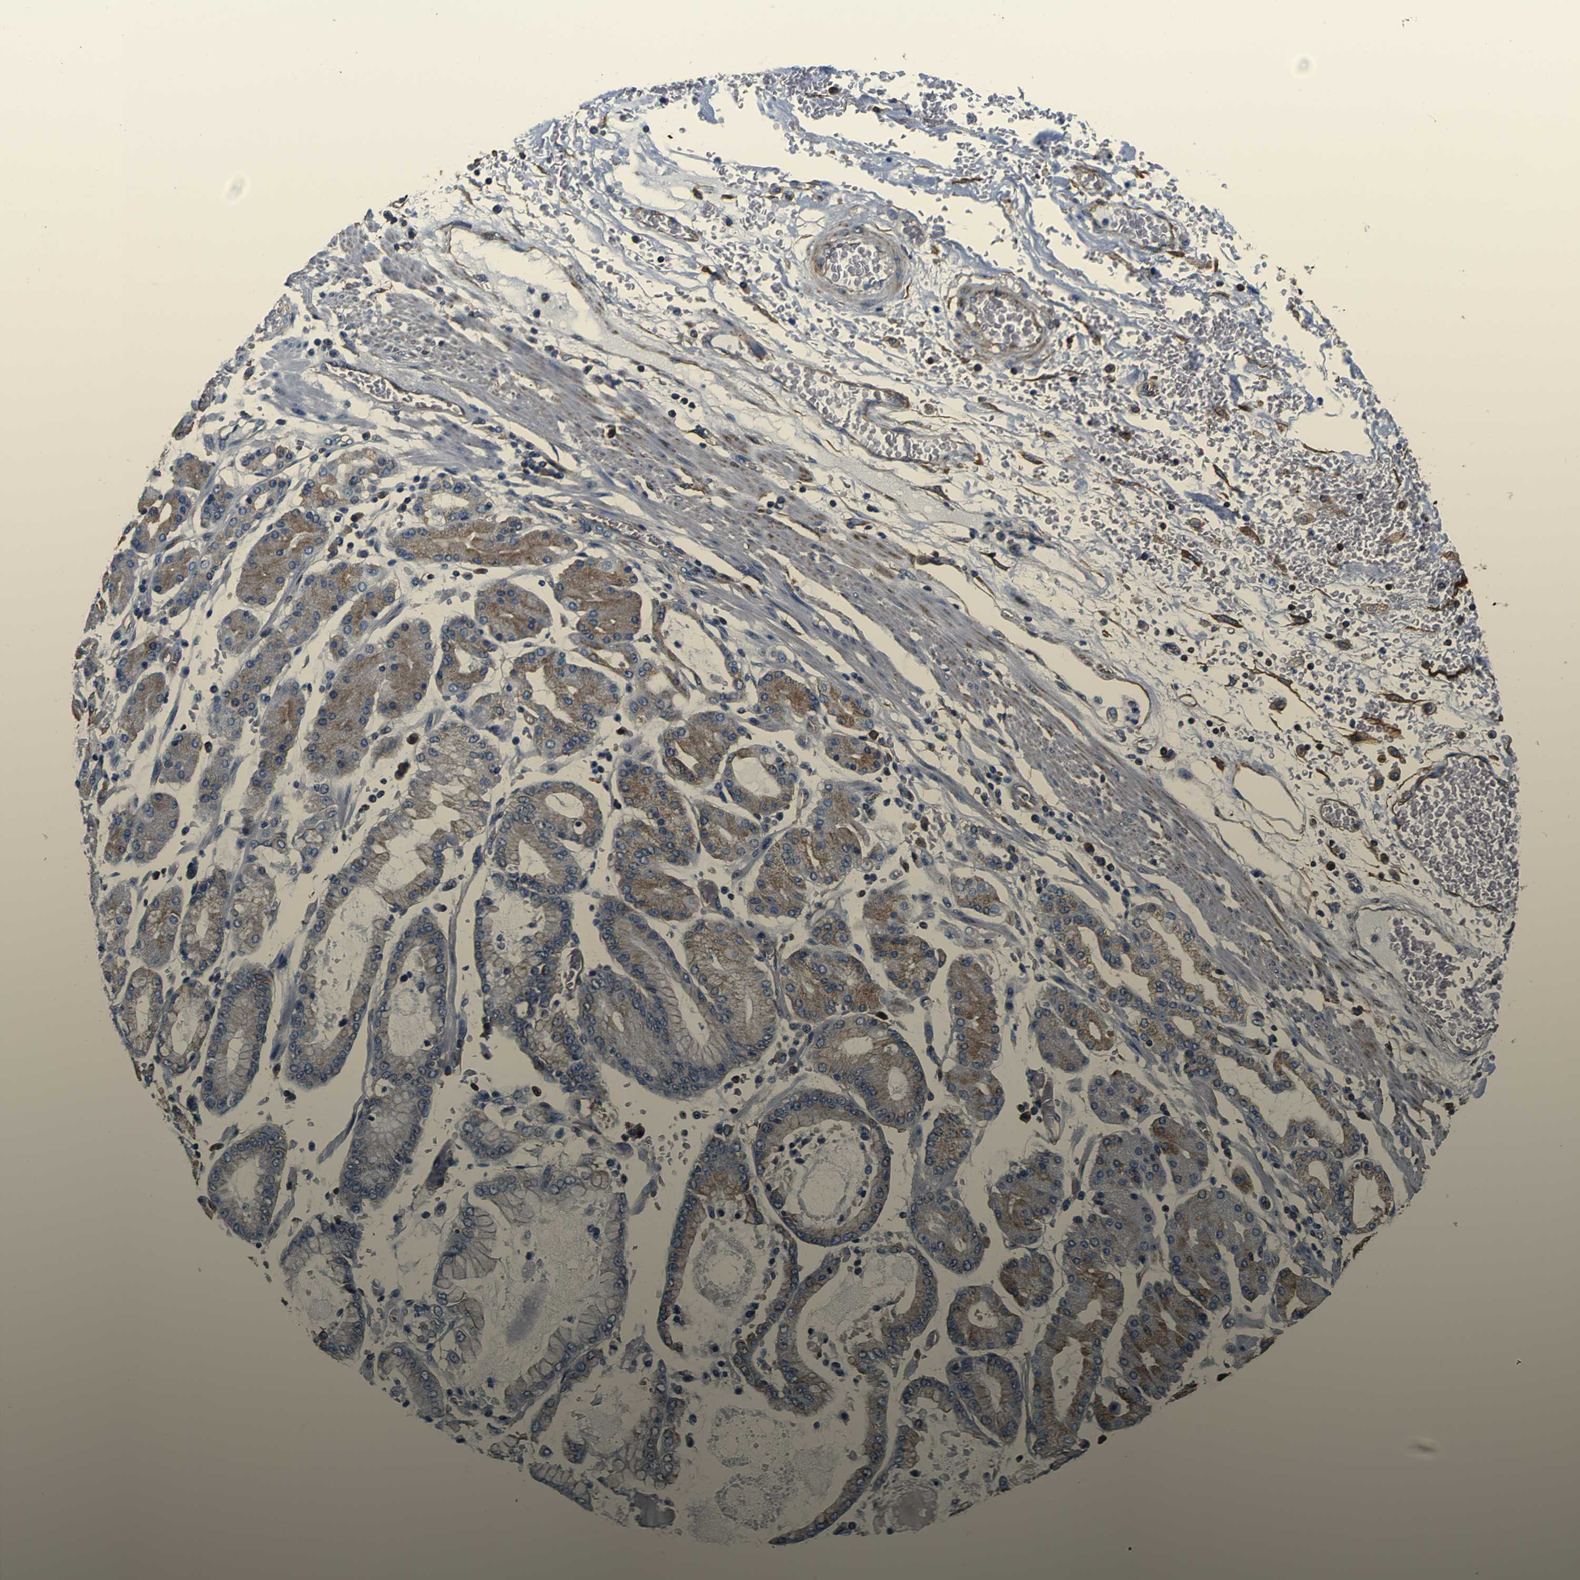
{"staining": {"intensity": "moderate", "quantity": "25%-75%", "location": "cytoplasmic/membranous"}, "tissue": "stomach cancer", "cell_type": "Tumor cells", "image_type": "cancer", "snomed": [{"axis": "morphology", "description": "Normal tissue, NOS"}, {"axis": "morphology", "description": "Adenocarcinoma, NOS"}, {"axis": "topography", "description": "Stomach, upper"}, {"axis": "topography", "description": "Stomach"}], "caption": "Stomach cancer (adenocarcinoma) stained with a brown dye displays moderate cytoplasmic/membranous positive staining in approximately 25%-75% of tumor cells.", "gene": "TUBA1B", "patient": {"sex": "male", "age": 76}}